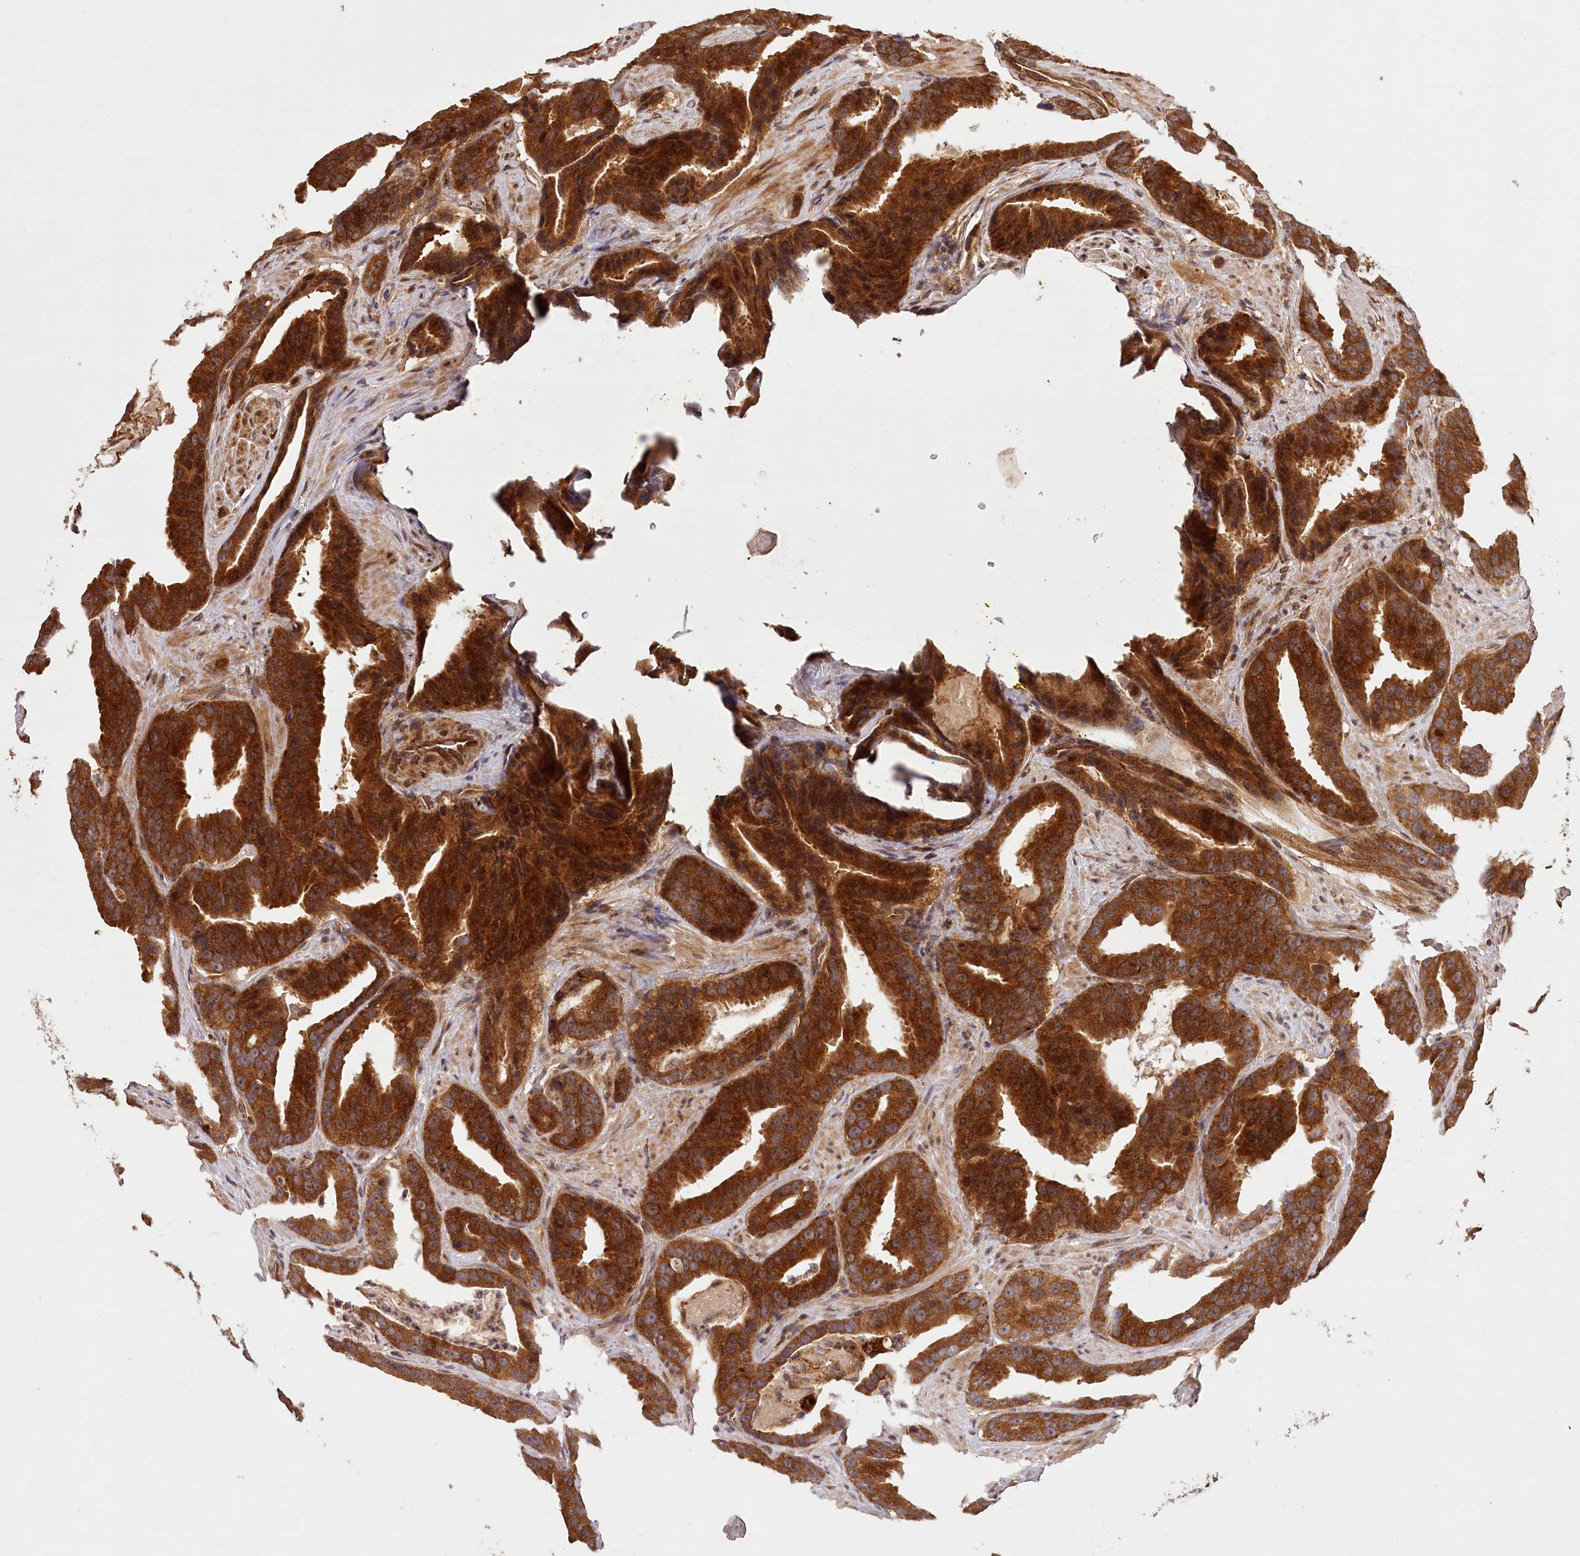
{"staining": {"intensity": "strong", "quantity": ">75%", "location": "cytoplasmic/membranous"}, "tissue": "prostate cancer", "cell_type": "Tumor cells", "image_type": "cancer", "snomed": [{"axis": "morphology", "description": "Adenocarcinoma, Low grade"}, {"axis": "topography", "description": "Prostate"}], "caption": "Approximately >75% of tumor cells in low-grade adenocarcinoma (prostate) demonstrate strong cytoplasmic/membranous protein staining as visualized by brown immunohistochemical staining.", "gene": "LSS", "patient": {"sex": "male", "age": 59}}